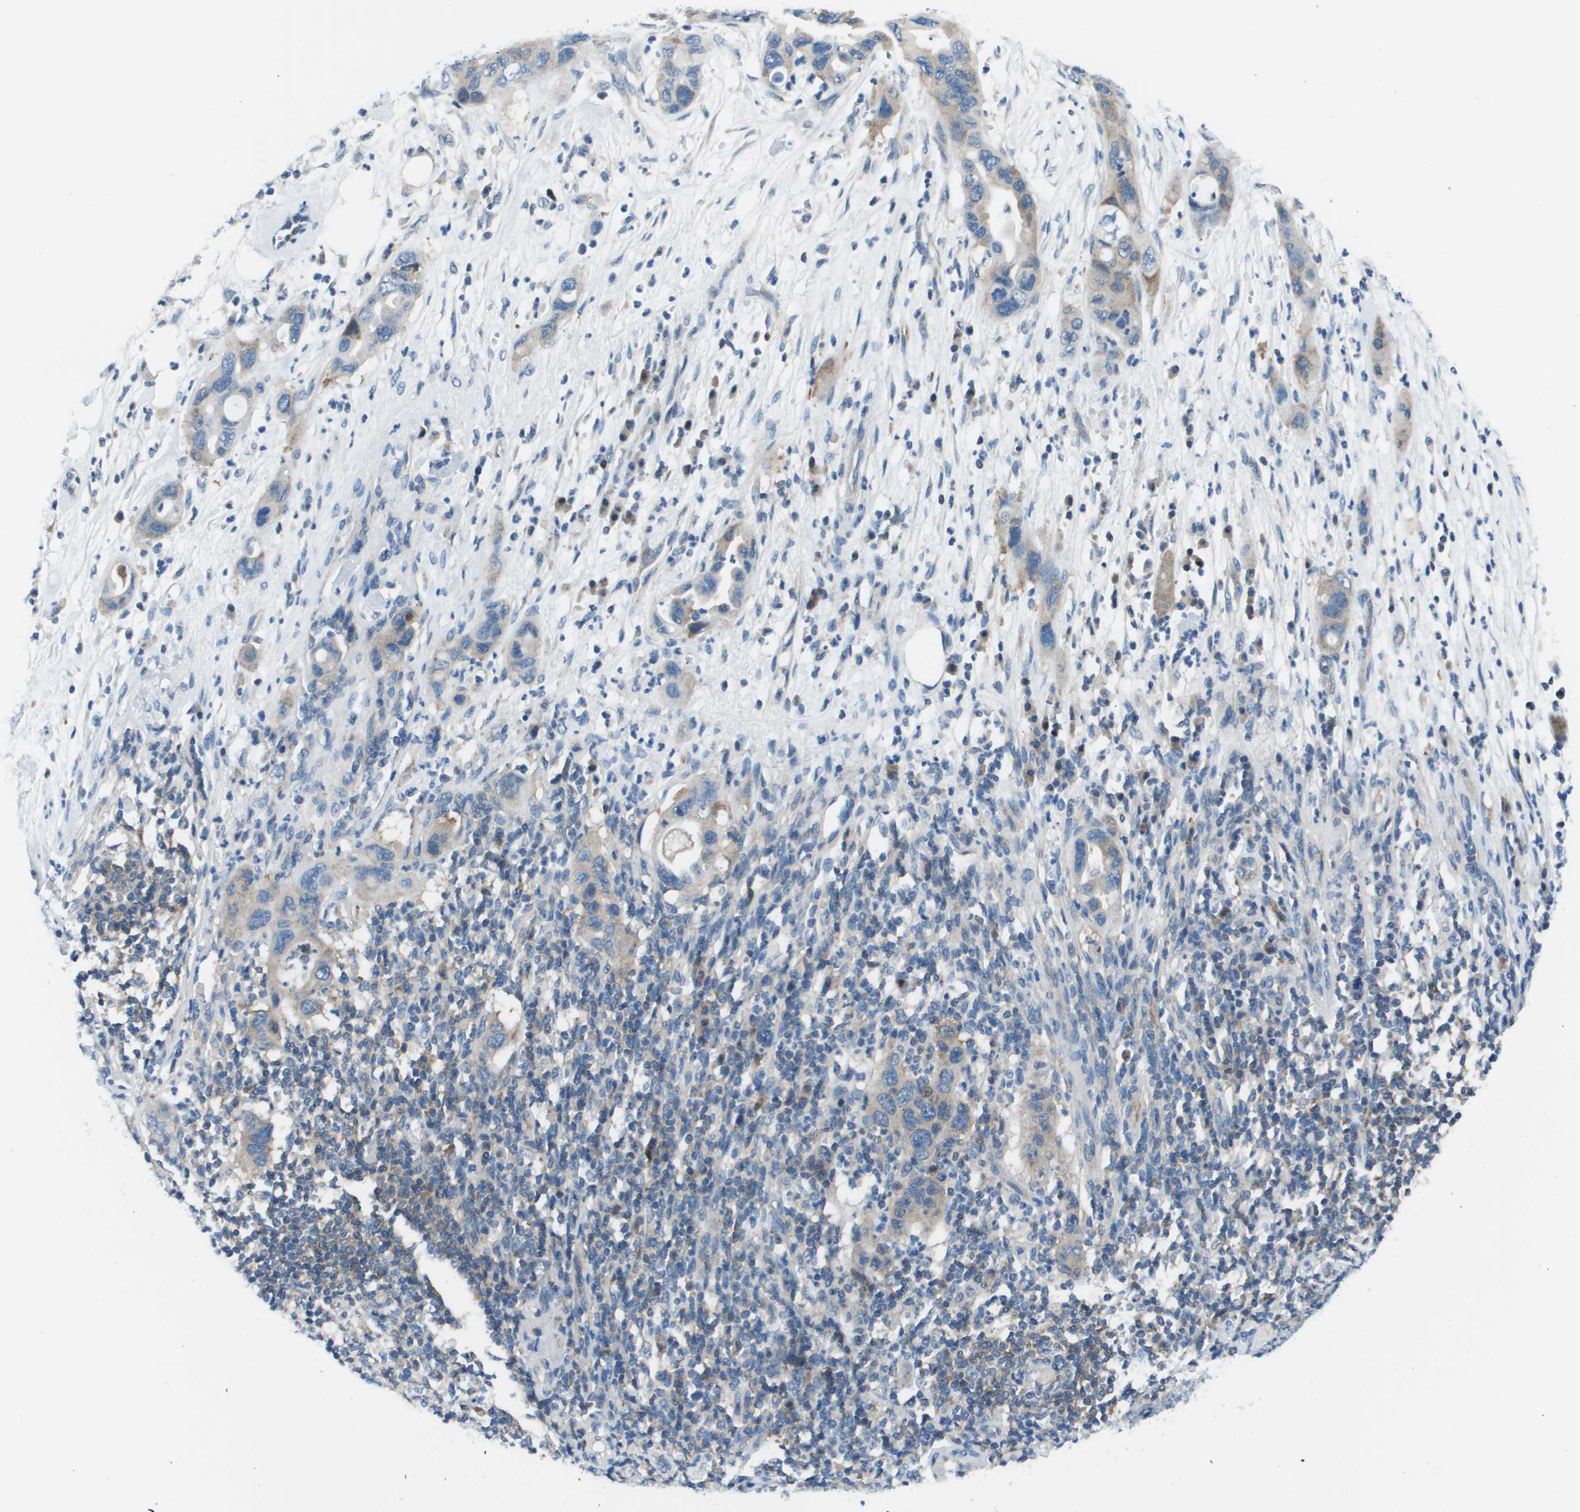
{"staining": {"intensity": "weak", "quantity": "<25%", "location": "cytoplasmic/membranous"}, "tissue": "pancreatic cancer", "cell_type": "Tumor cells", "image_type": "cancer", "snomed": [{"axis": "morphology", "description": "Adenocarcinoma, NOS"}, {"axis": "topography", "description": "Pancreas"}], "caption": "Human adenocarcinoma (pancreatic) stained for a protein using immunohistochemistry (IHC) shows no staining in tumor cells.", "gene": "STIP1", "patient": {"sex": "female", "age": 71}}